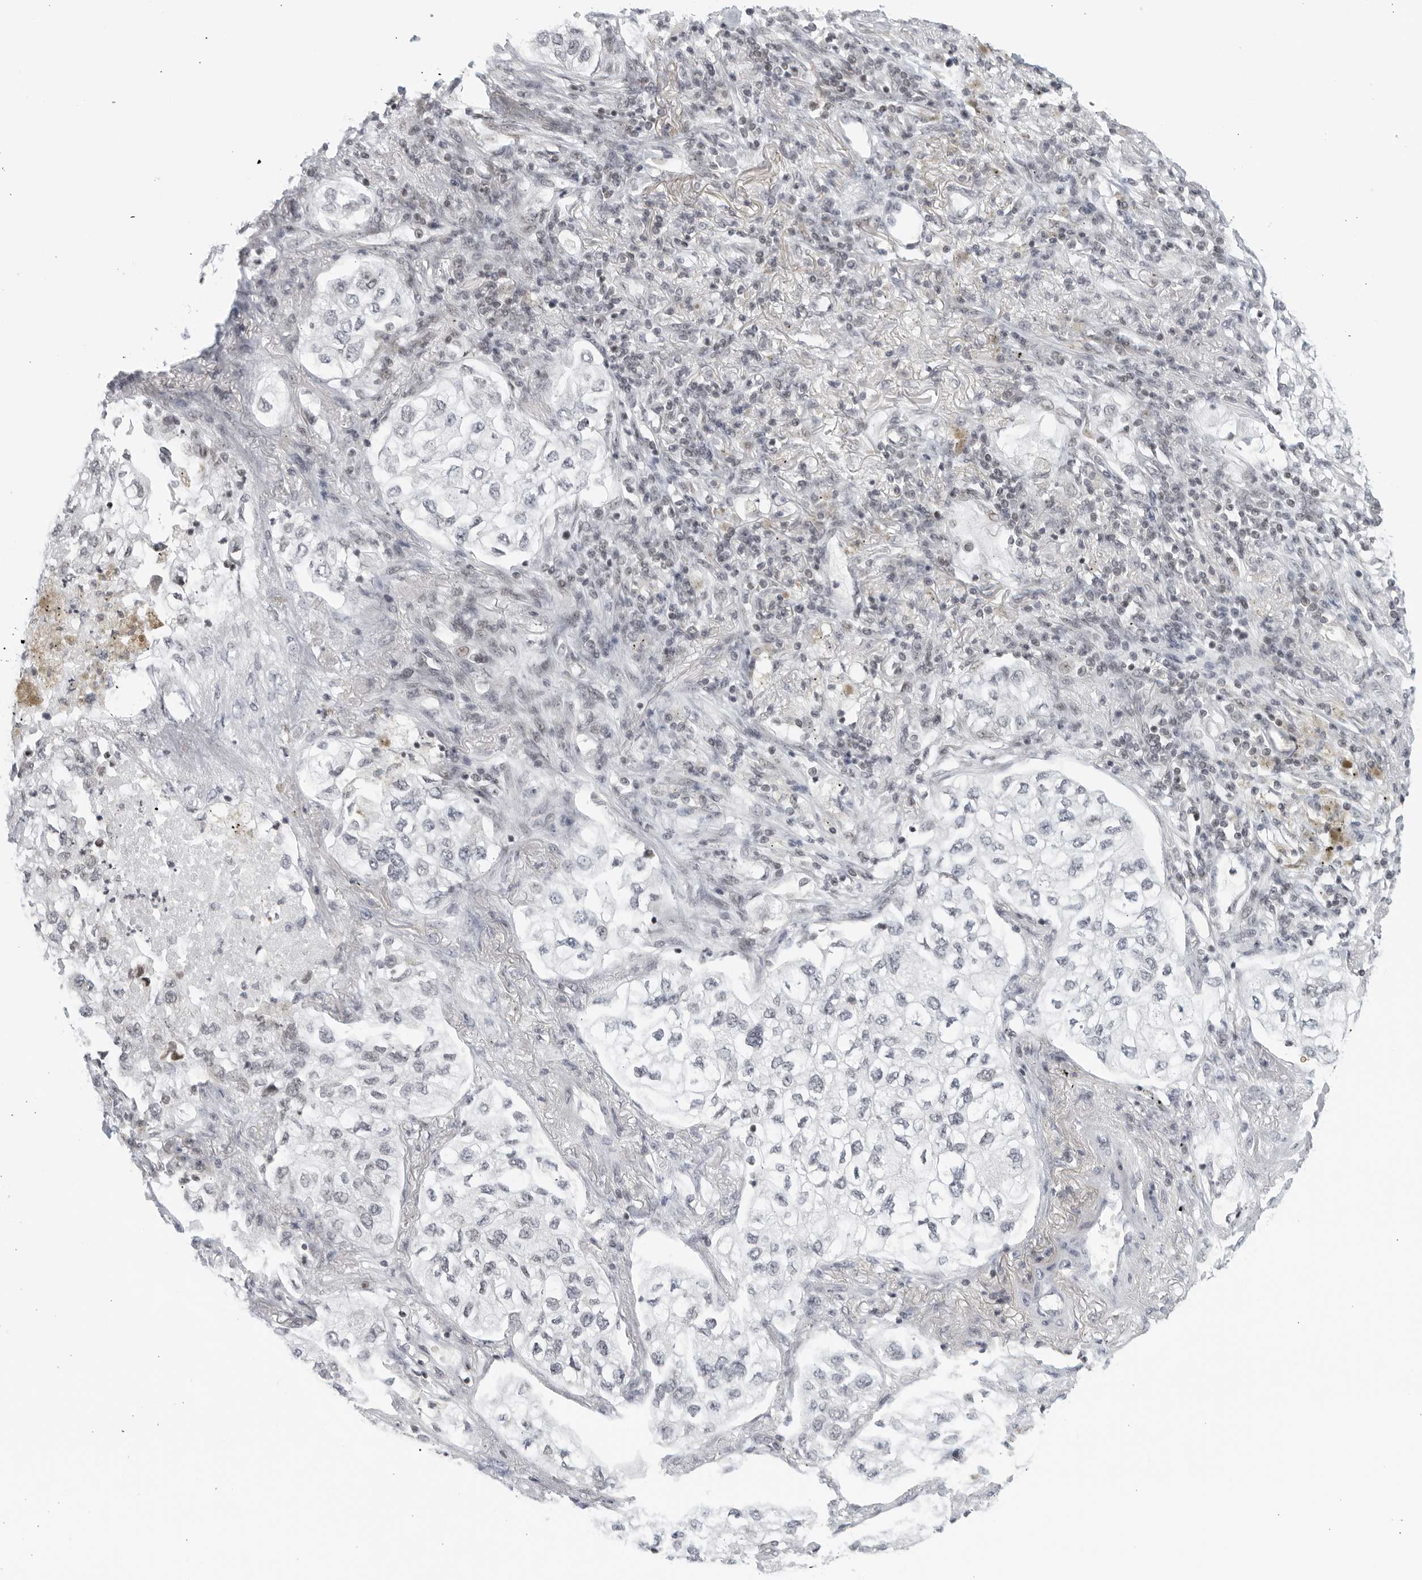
{"staining": {"intensity": "negative", "quantity": "none", "location": "none"}, "tissue": "lung cancer", "cell_type": "Tumor cells", "image_type": "cancer", "snomed": [{"axis": "morphology", "description": "Adenocarcinoma, NOS"}, {"axis": "topography", "description": "Lung"}], "caption": "High magnification brightfield microscopy of lung adenocarcinoma stained with DAB (3,3'-diaminobenzidine) (brown) and counterstained with hematoxylin (blue): tumor cells show no significant expression.", "gene": "RAB11FIP3", "patient": {"sex": "male", "age": 63}}